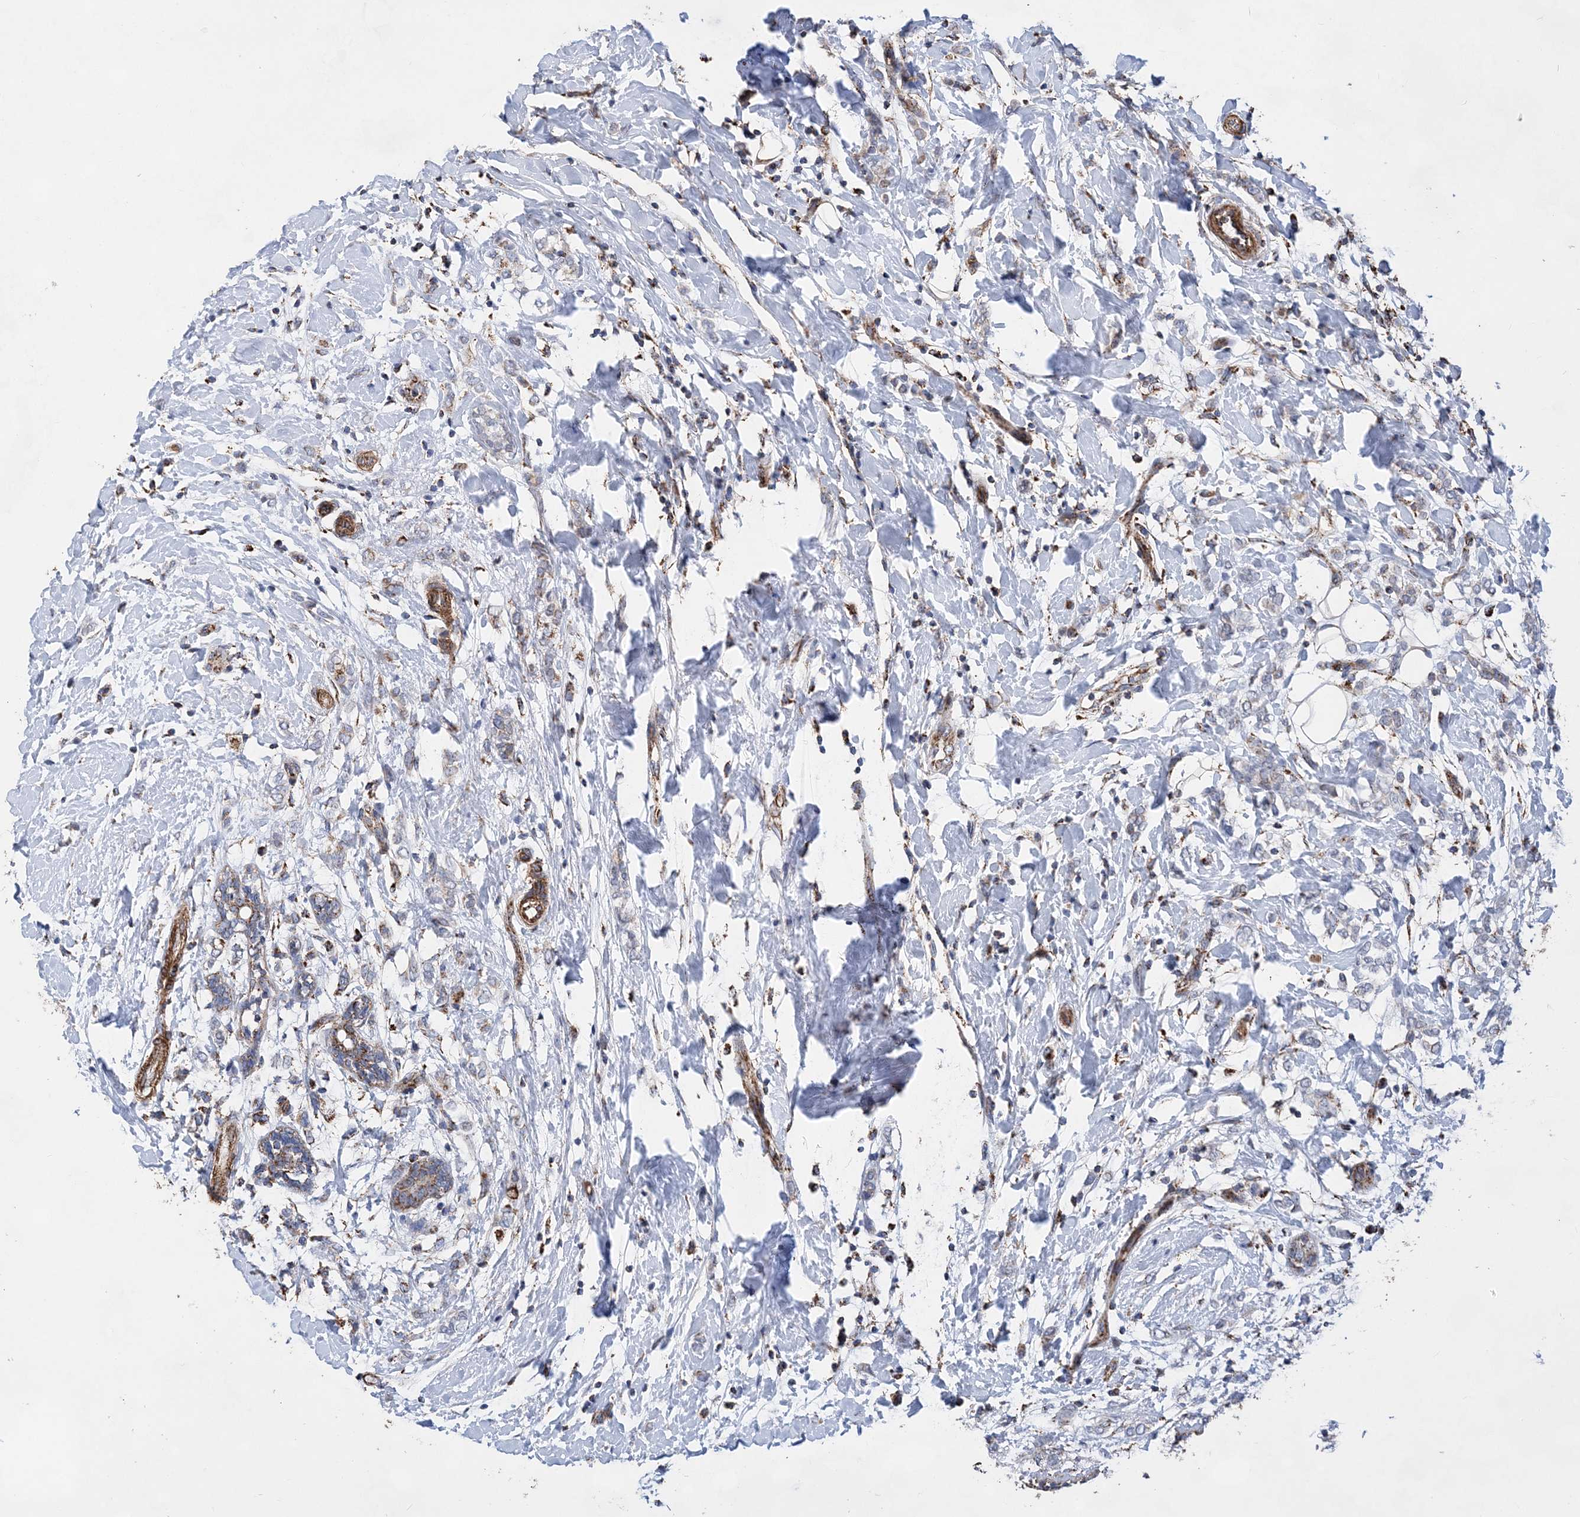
{"staining": {"intensity": "negative", "quantity": "none", "location": "none"}, "tissue": "breast cancer", "cell_type": "Tumor cells", "image_type": "cancer", "snomed": [{"axis": "morphology", "description": "Normal tissue, NOS"}, {"axis": "morphology", "description": "Lobular carcinoma"}, {"axis": "topography", "description": "Breast"}], "caption": "There is no significant positivity in tumor cells of breast cancer (lobular carcinoma).", "gene": "ACOT9", "patient": {"sex": "female", "age": 47}}